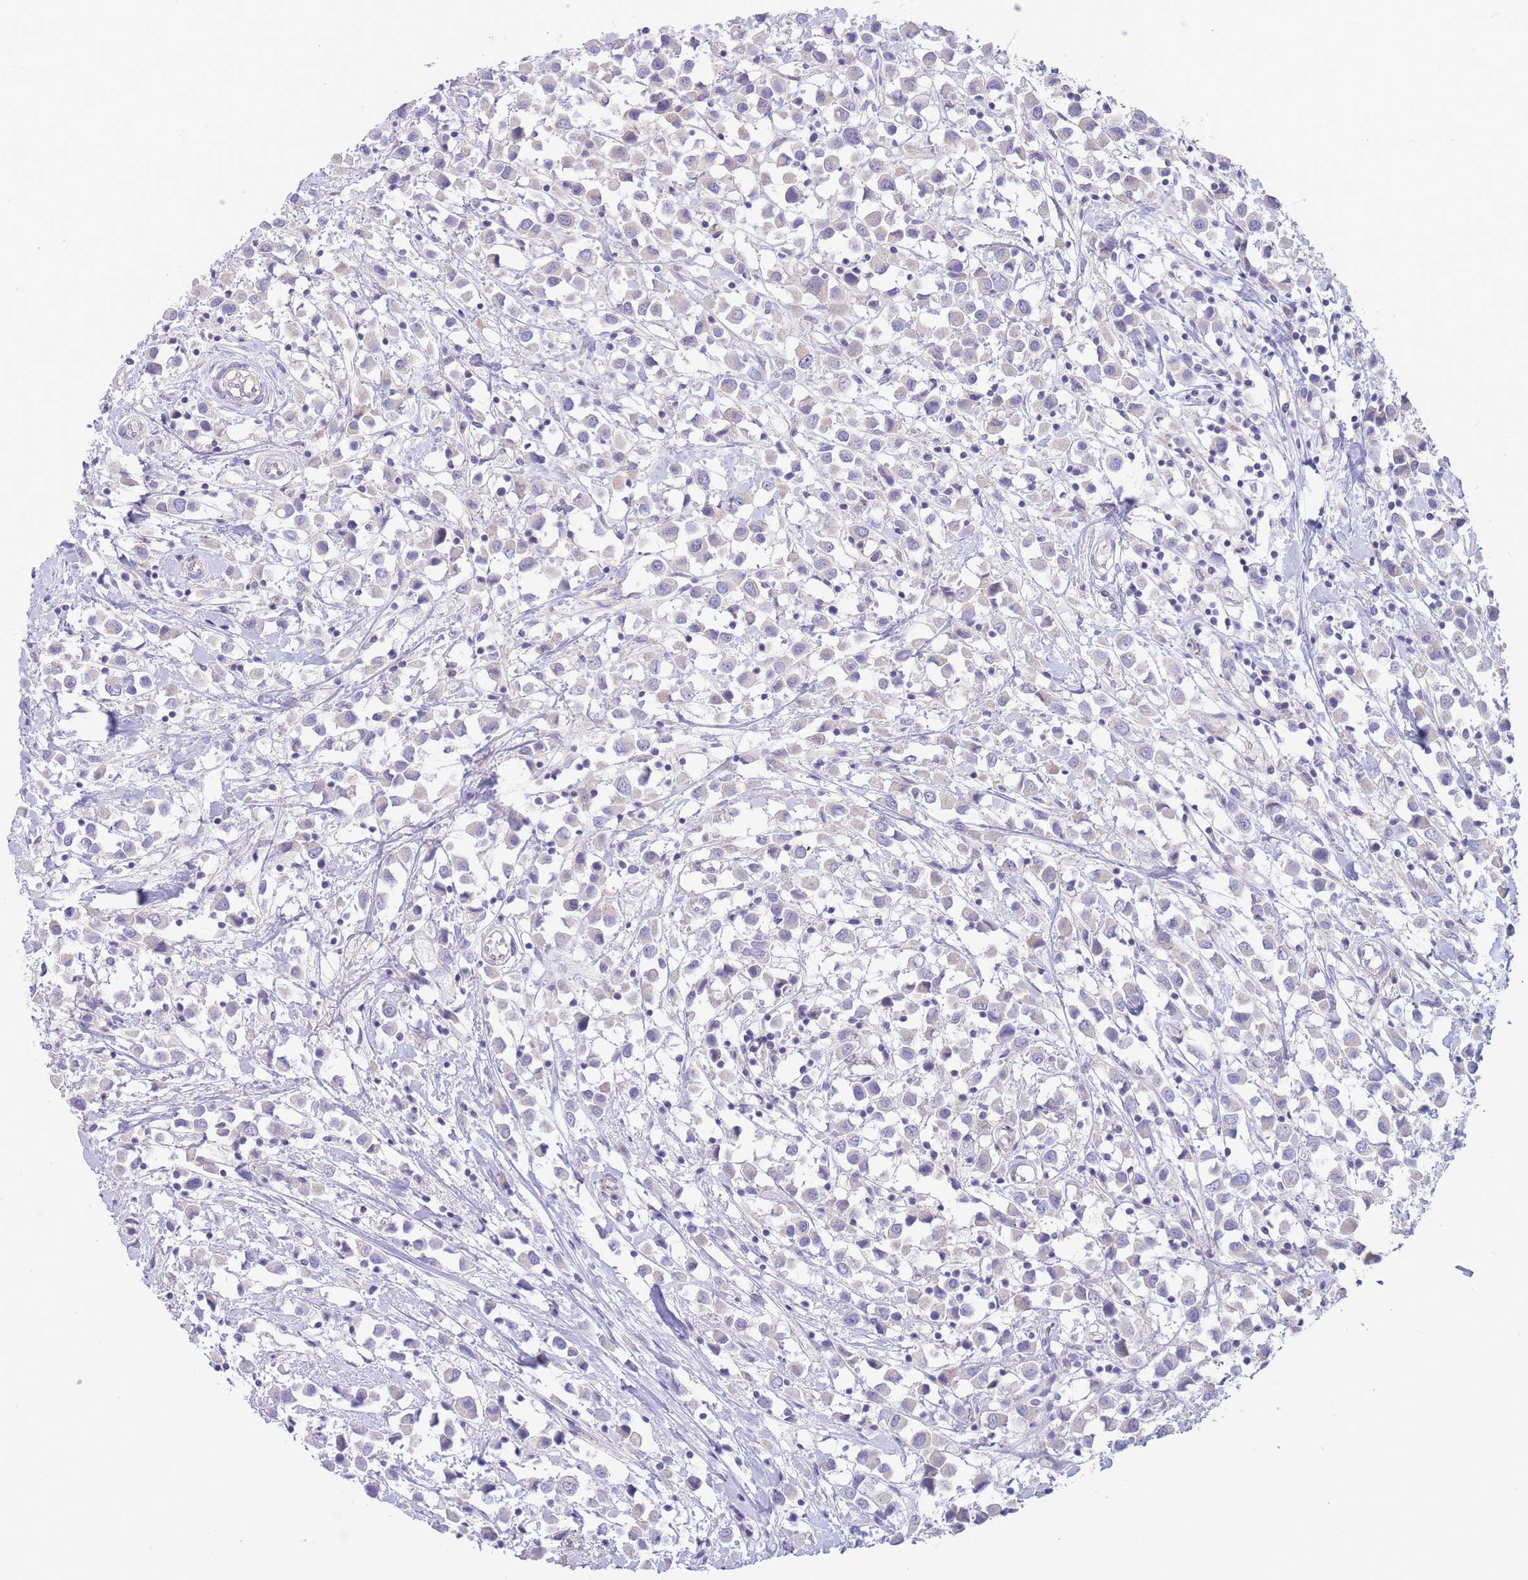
{"staining": {"intensity": "negative", "quantity": "none", "location": "none"}, "tissue": "breast cancer", "cell_type": "Tumor cells", "image_type": "cancer", "snomed": [{"axis": "morphology", "description": "Duct carcinoma"}, {"axis": "topography", "description": "Breast"}], "caption": "Breast infiltrating ductal carcinoma was stained to show a protein in brown. There is no significant expression in tumor cells.", "gene": "ALS2CL", "patient": {"sex": "female", "age": 61}}